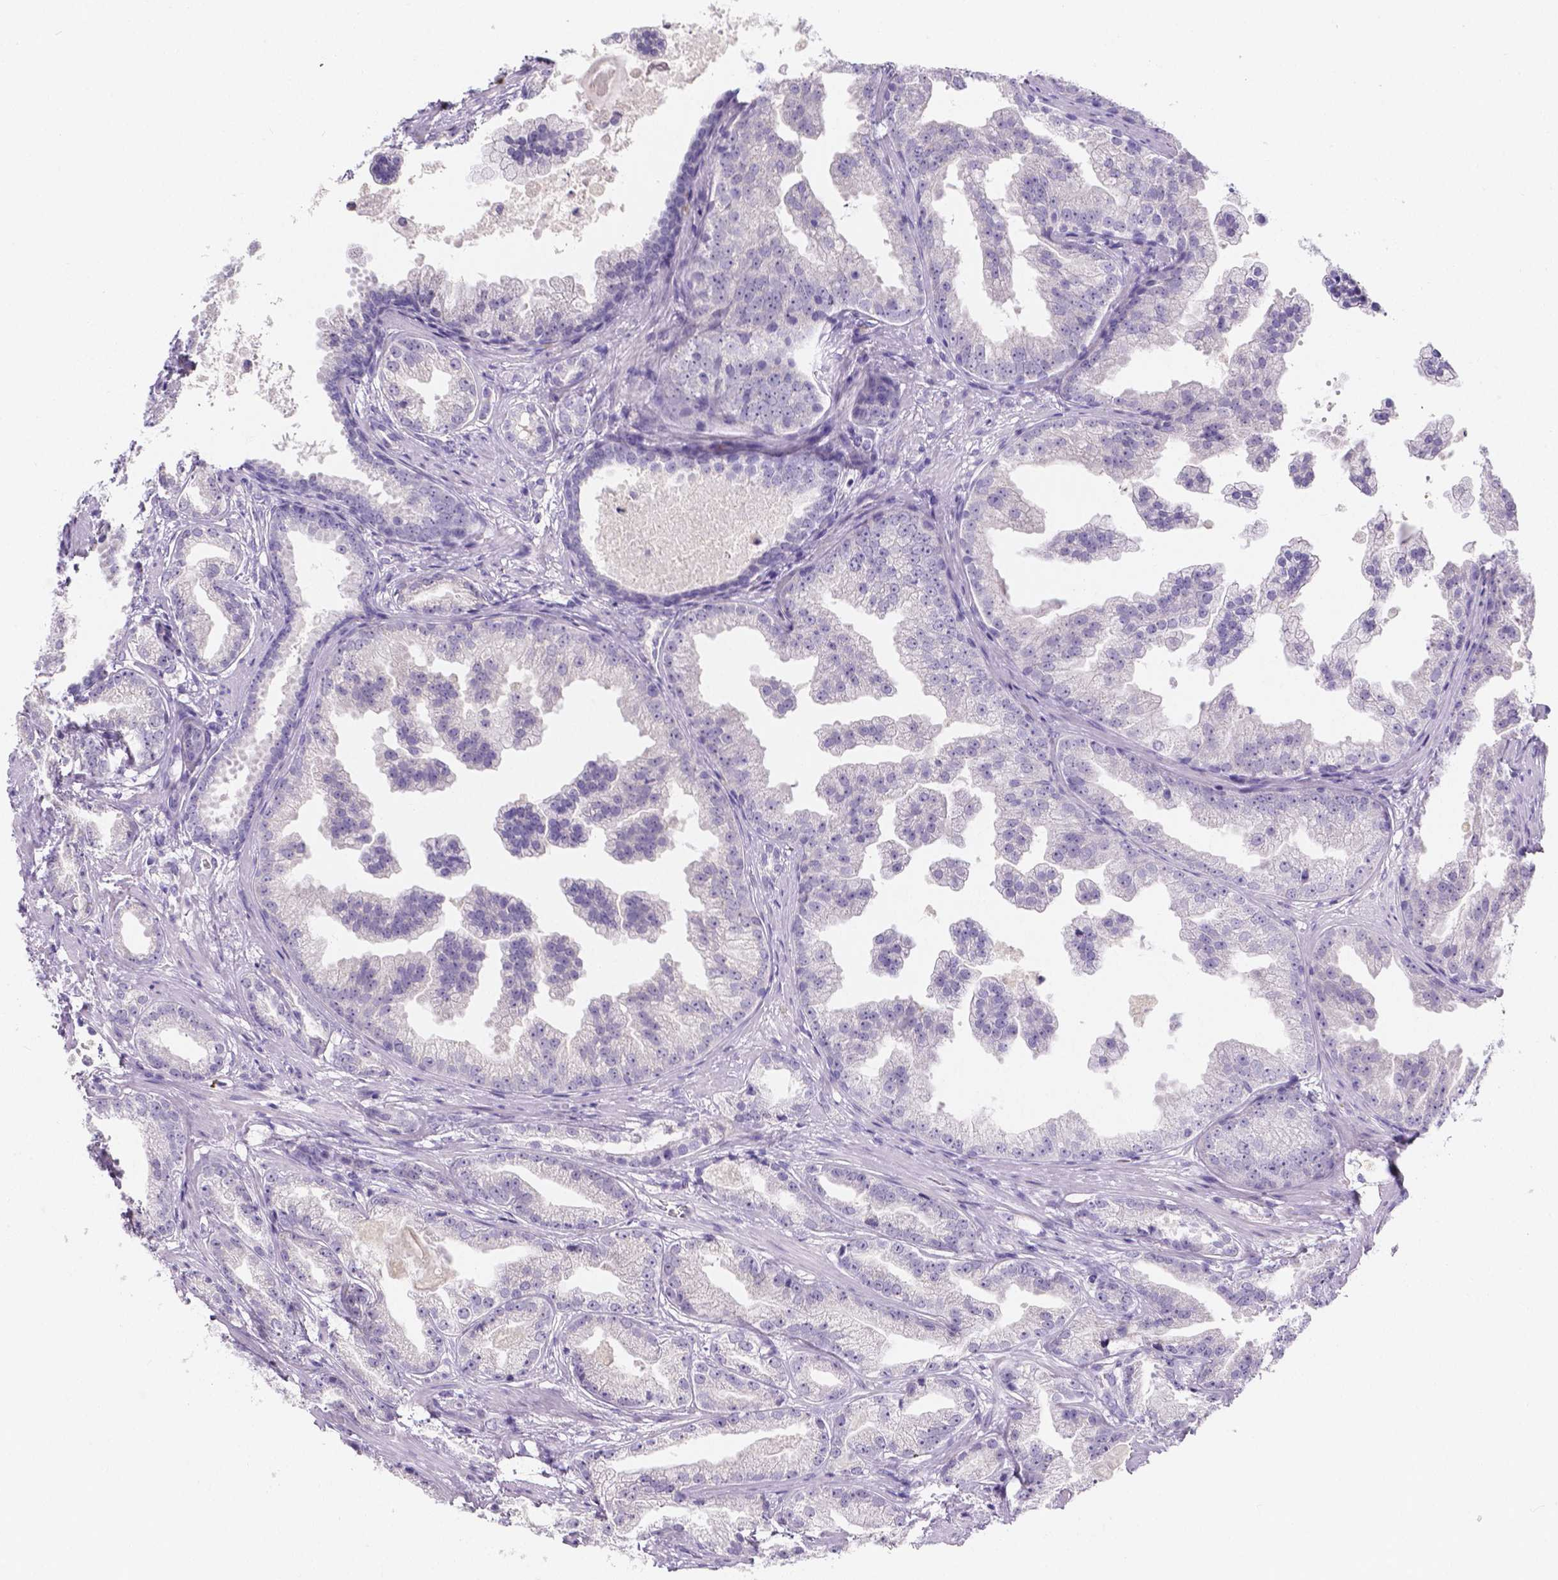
{"staining": {"intensity": "negative", "quantity": "none", "location": "none"}, "tissue": "prostate cancer", "cell_type": "Tumor cells", "image_type": "cancer", "snomed": [{"axis": "morphology", "description": "Adenocarcinoma, Low grade"}, {"axis": "topography", "description": "Prostate"}], "caption": "Immunohistochemistry of low-grade adenocarcinoma (prostate) reveals no expression in tumor cells.", "gene": "PLXNA4", "patient": {"sex": "male", "age": 65}}